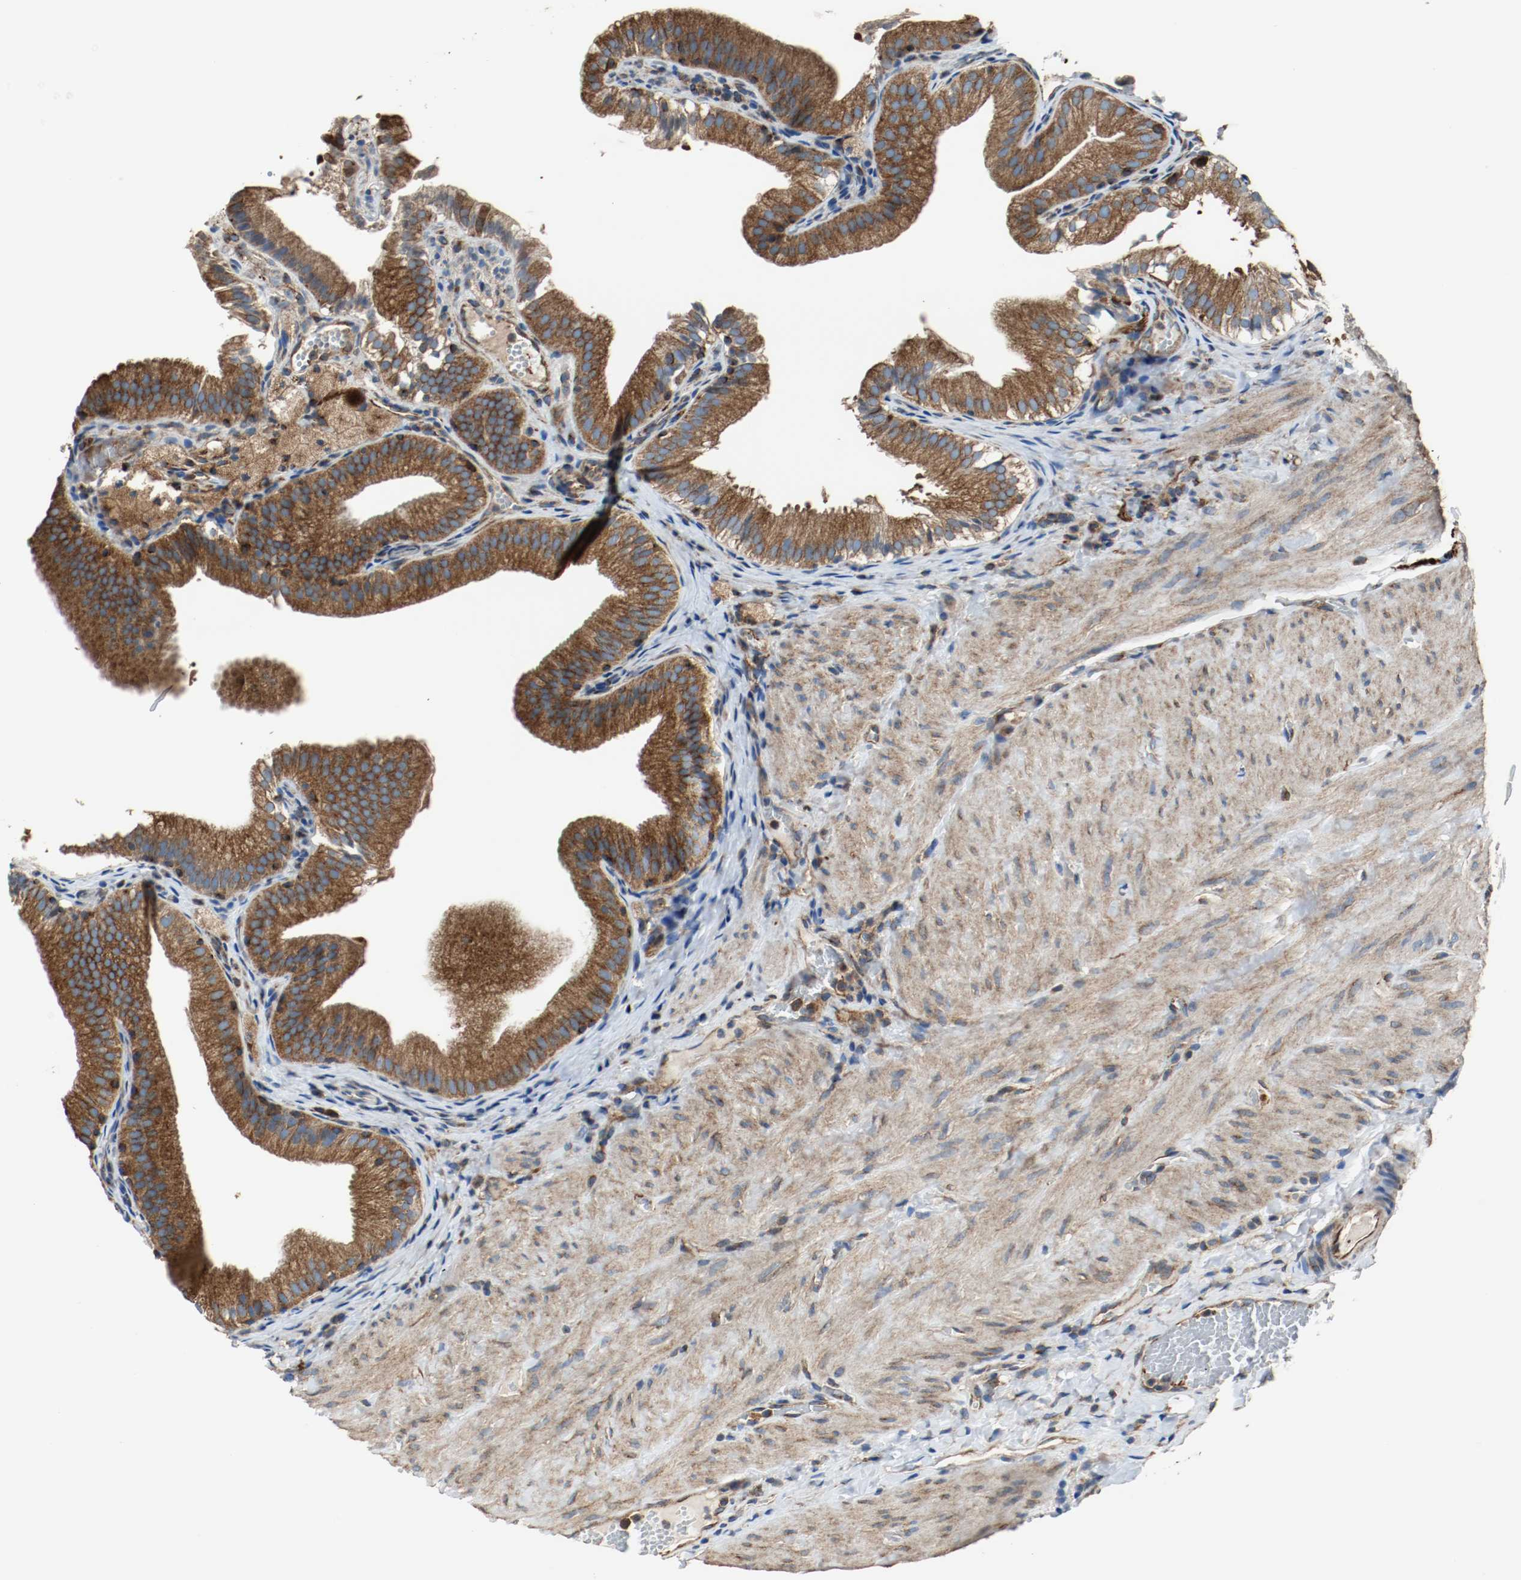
{"staining": {"intensity": "strong", "quantity": ">75%", "location": "cytoplasmic/membranous"}, "tissue": "gallbladder", "cell_type": "Glandular cells", "image_type": "normal", "snomed": [{"axis": "morphology", "description": "Normal tissue, NOS"}, {"axis": "topography", "description": "Gallbladder"}], "caption": "A high amount of strong cytoplasmic/membranous expression is identified in approximately >75% of glandular cells in benign gallbladder. Immunohistochemistry stains the protein of interest in brown and the nuclei are stained blue.", "gene": "TUBA3D", "patient": {"sex": "female", "age": 24}}